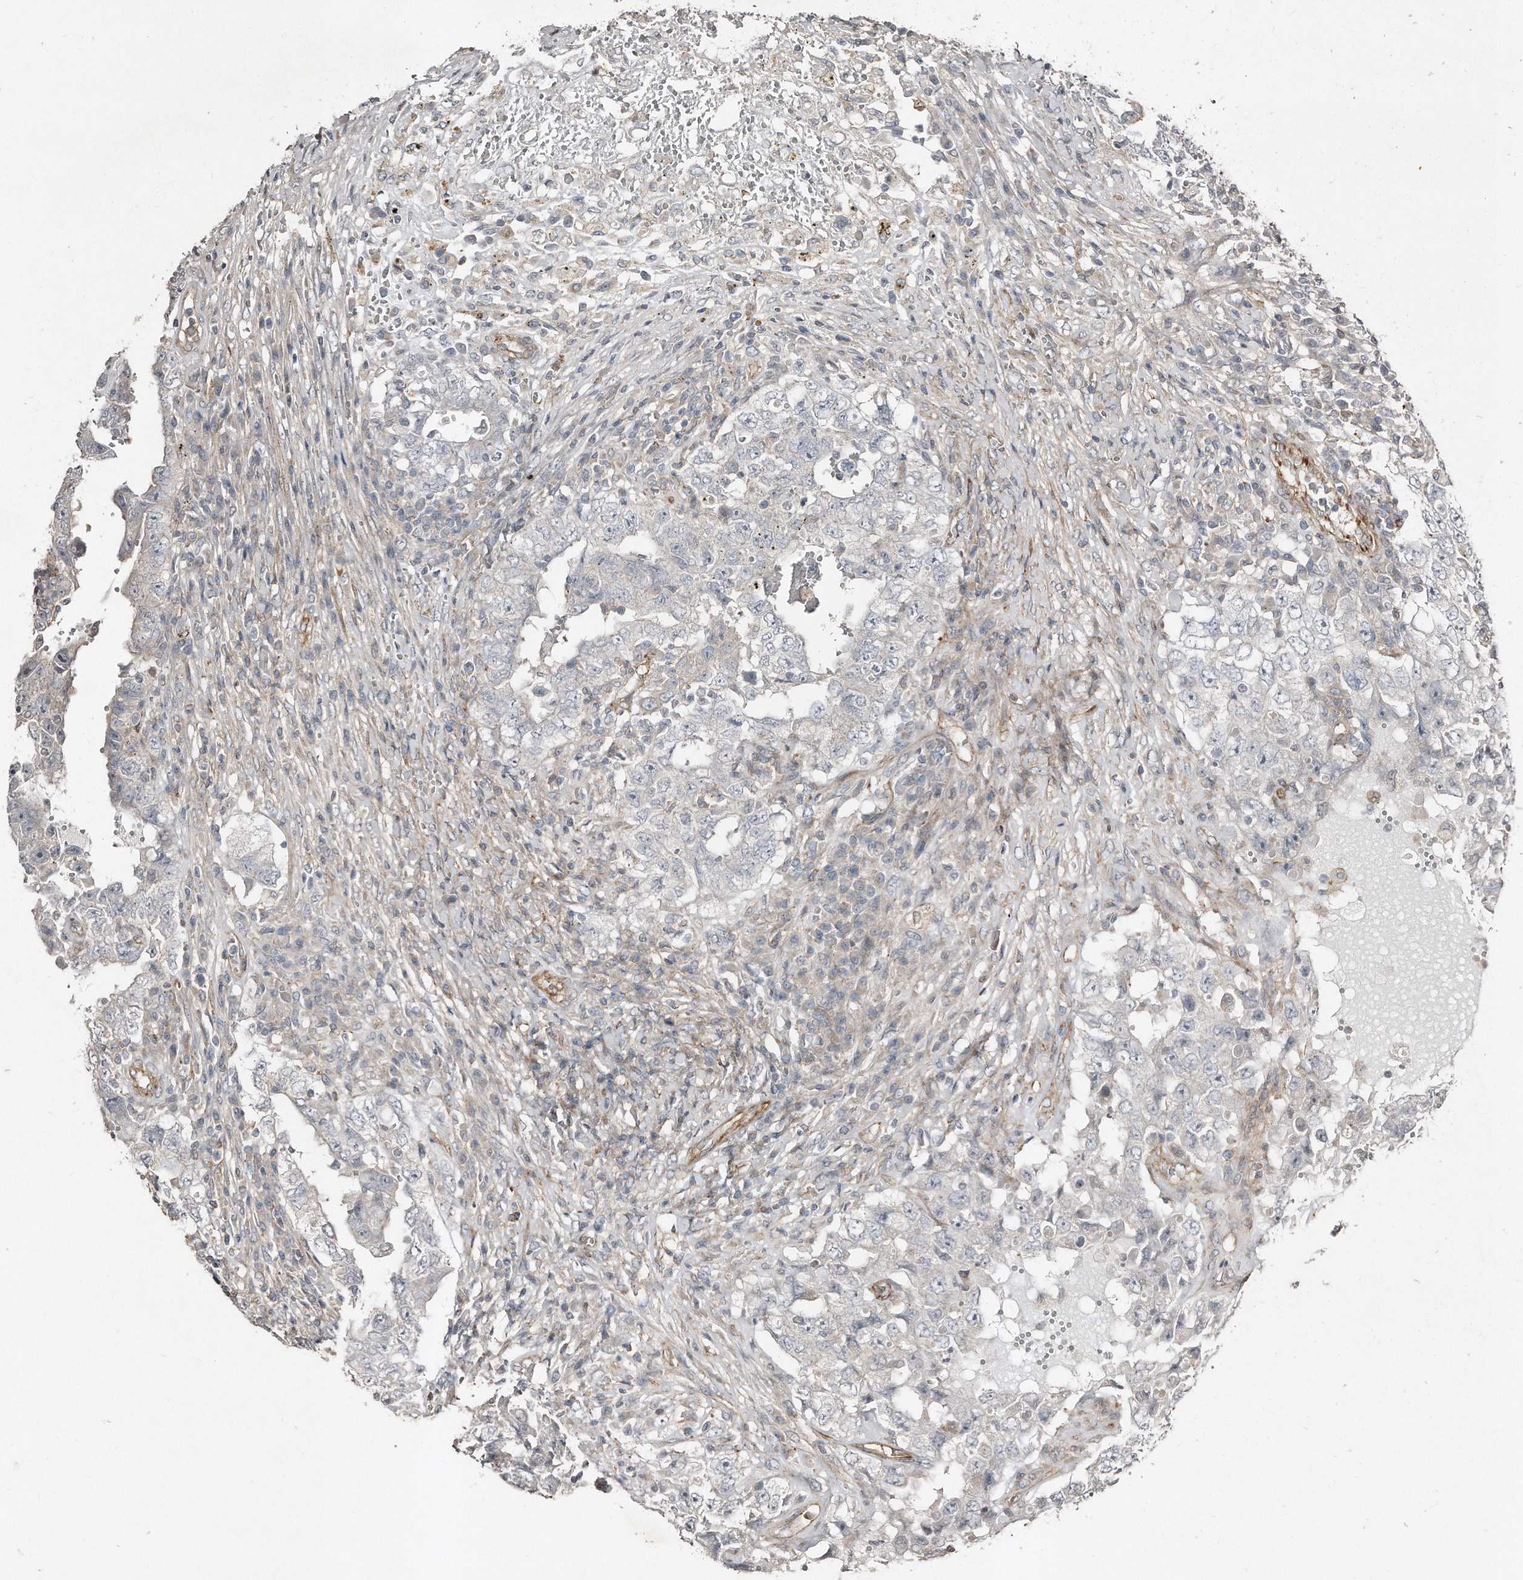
{"staining": {"intensity": "negative", "quantity": "none", "location": "none"}, "tissue": "testis cancer", "cell_type": "Tumor cells", "image_type": "cancer", "snomed": [{"axis": "morphology", "description": "Carcinoma, Embryonal, NOS"}, {"axis": "topography", "description": "Testis"}], "caption": "A high-resolution histopathology image shows immunohistochemistry (IHC) staining of testis embryonal carcinoma, which shows no significant staining in tumor cells.", "gene": "SNAP47", "patient": {"sex": "male", "age": 26}}